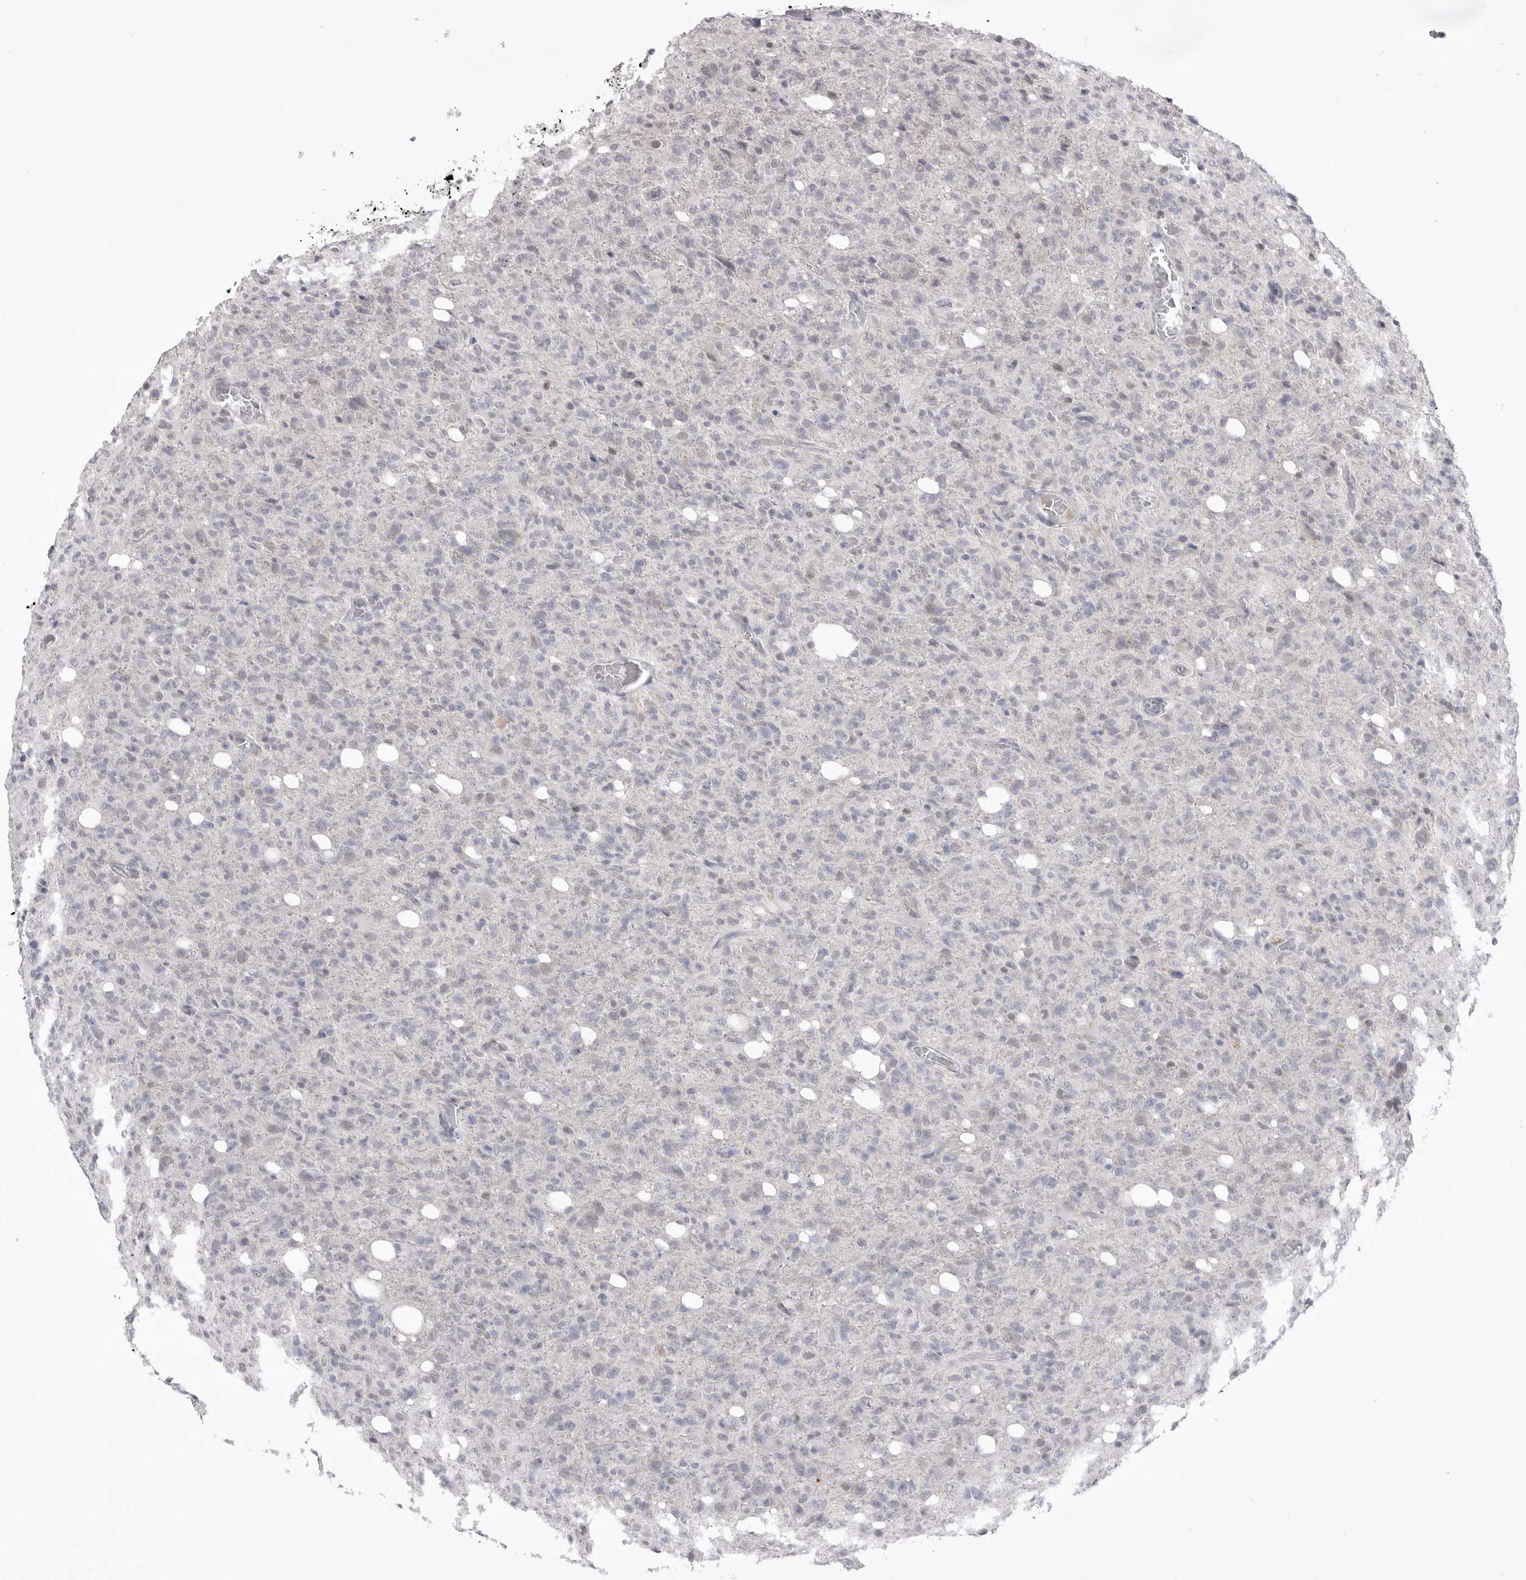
{"staining": {"intensity": "negative", "quantity": "none", "location": "none"}, "tissue": "glioma", "cell_type": "Tumor cells", "image_type": "cancer", "snomed": [{"axis": "morphology", "description": "Glioma, malignant, High grade"}, {"axis": "topography", "description": "Brain"}], "caption": "Photomicrograph shows no significant protein staining in tumor cells of malignant high-grade glioma.", "gene": "ZBTB7B", "patient": {"sex": "female", "age": 57}}